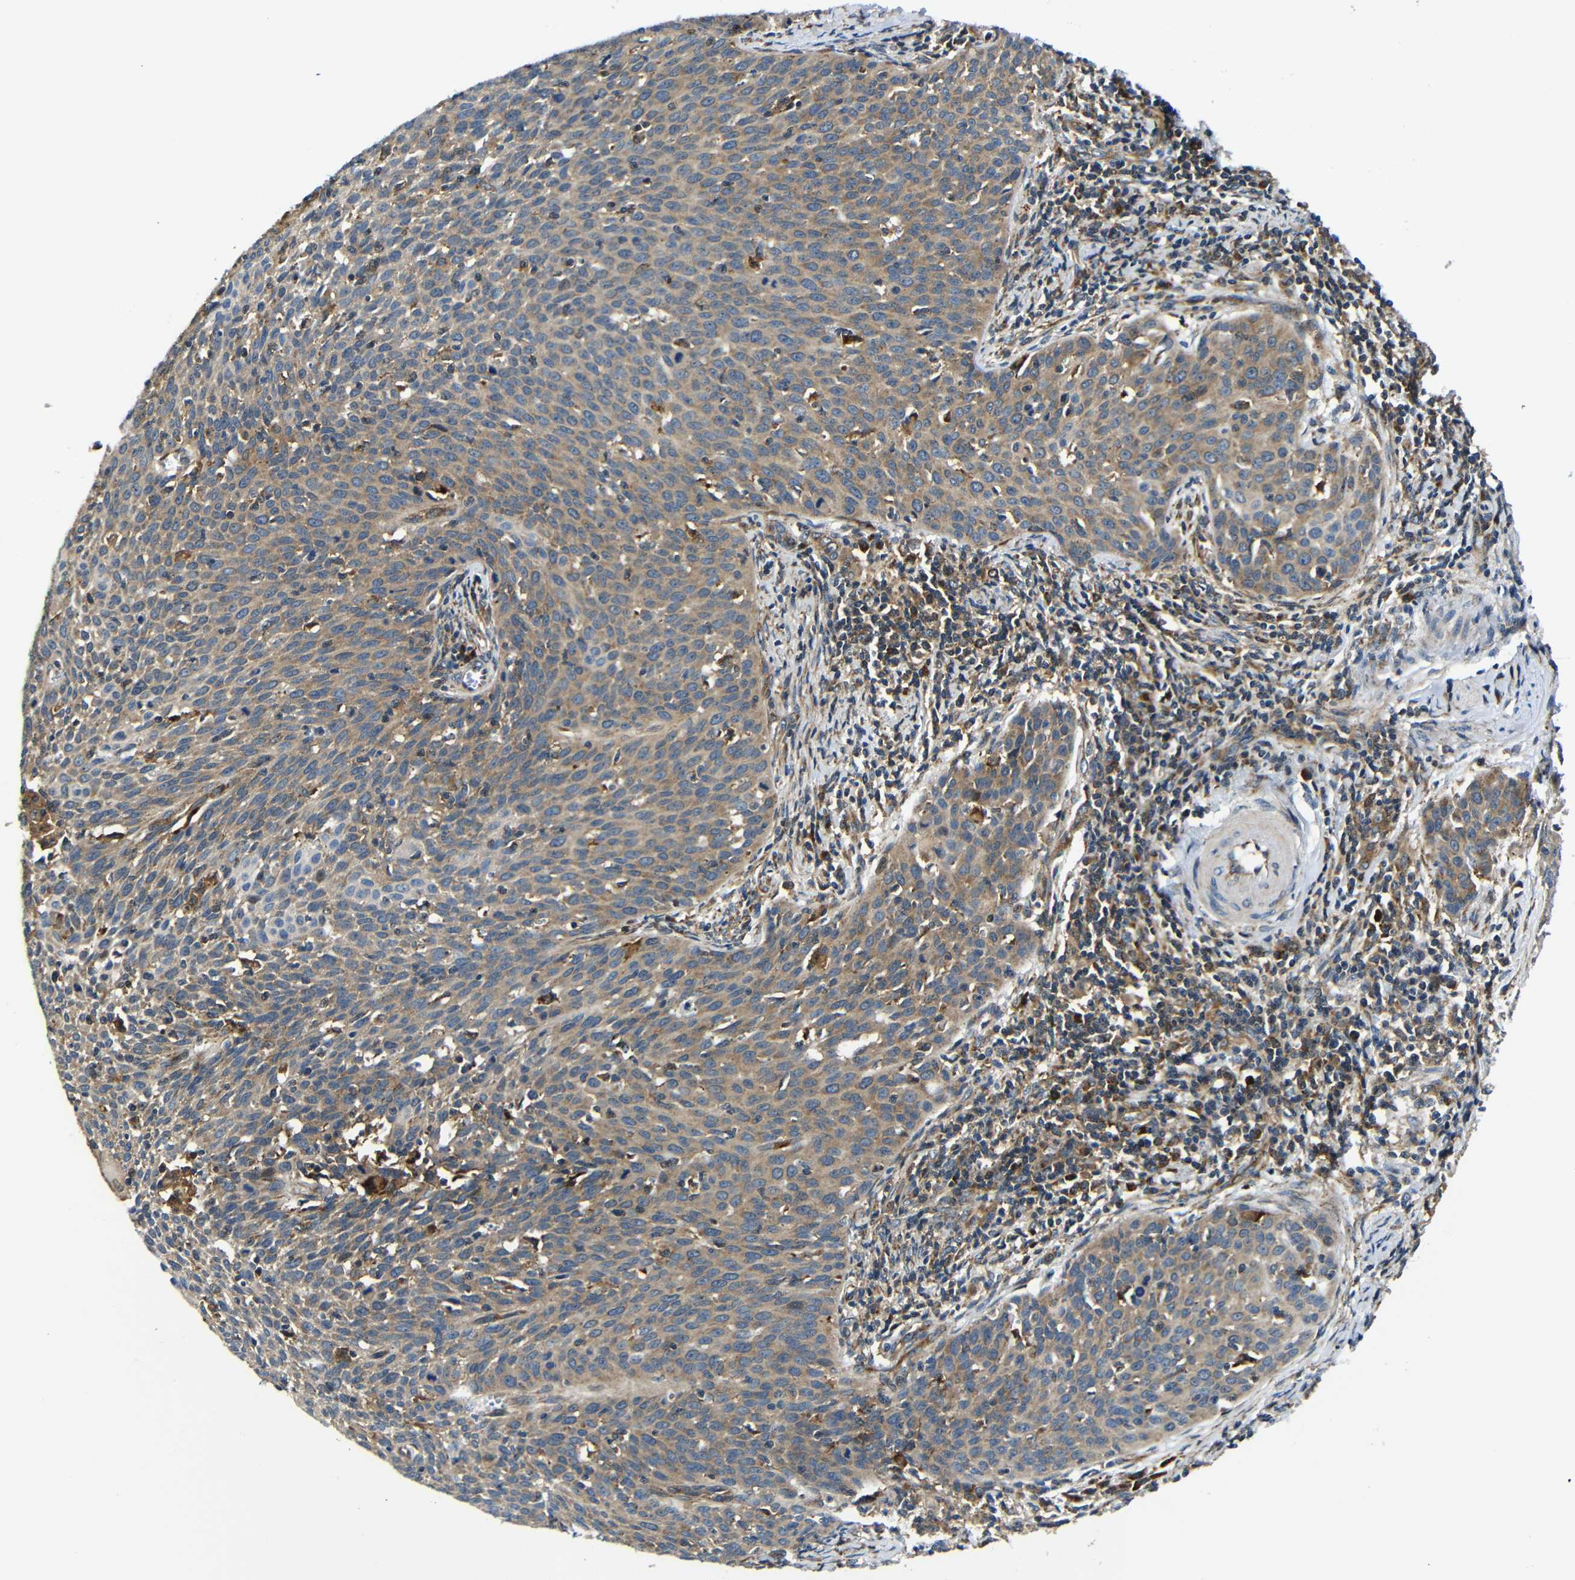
{"staining": {"intensity": "moderate", "quantity": ">75%", "location": "cytoplasmic/membranous"}, "tissue": "cervical cancer", "cell_type": "Tumor cells", "image_type": "cancer", "snomed": [{"axis": "morphology", "description": "Squamous cell carcinoma, NOS"}, {"axis": "topography", "description": "Cervix"}], "caption": "Moderate cytoplasmic/membranous positivity for a protein is identified in about >75% of tumor cells of squamous cell carcinoma (cervical) using immunohistochemistry (IHC).", "gene": "ABCE1", "patient": {"sex": "female", "age": 38}}